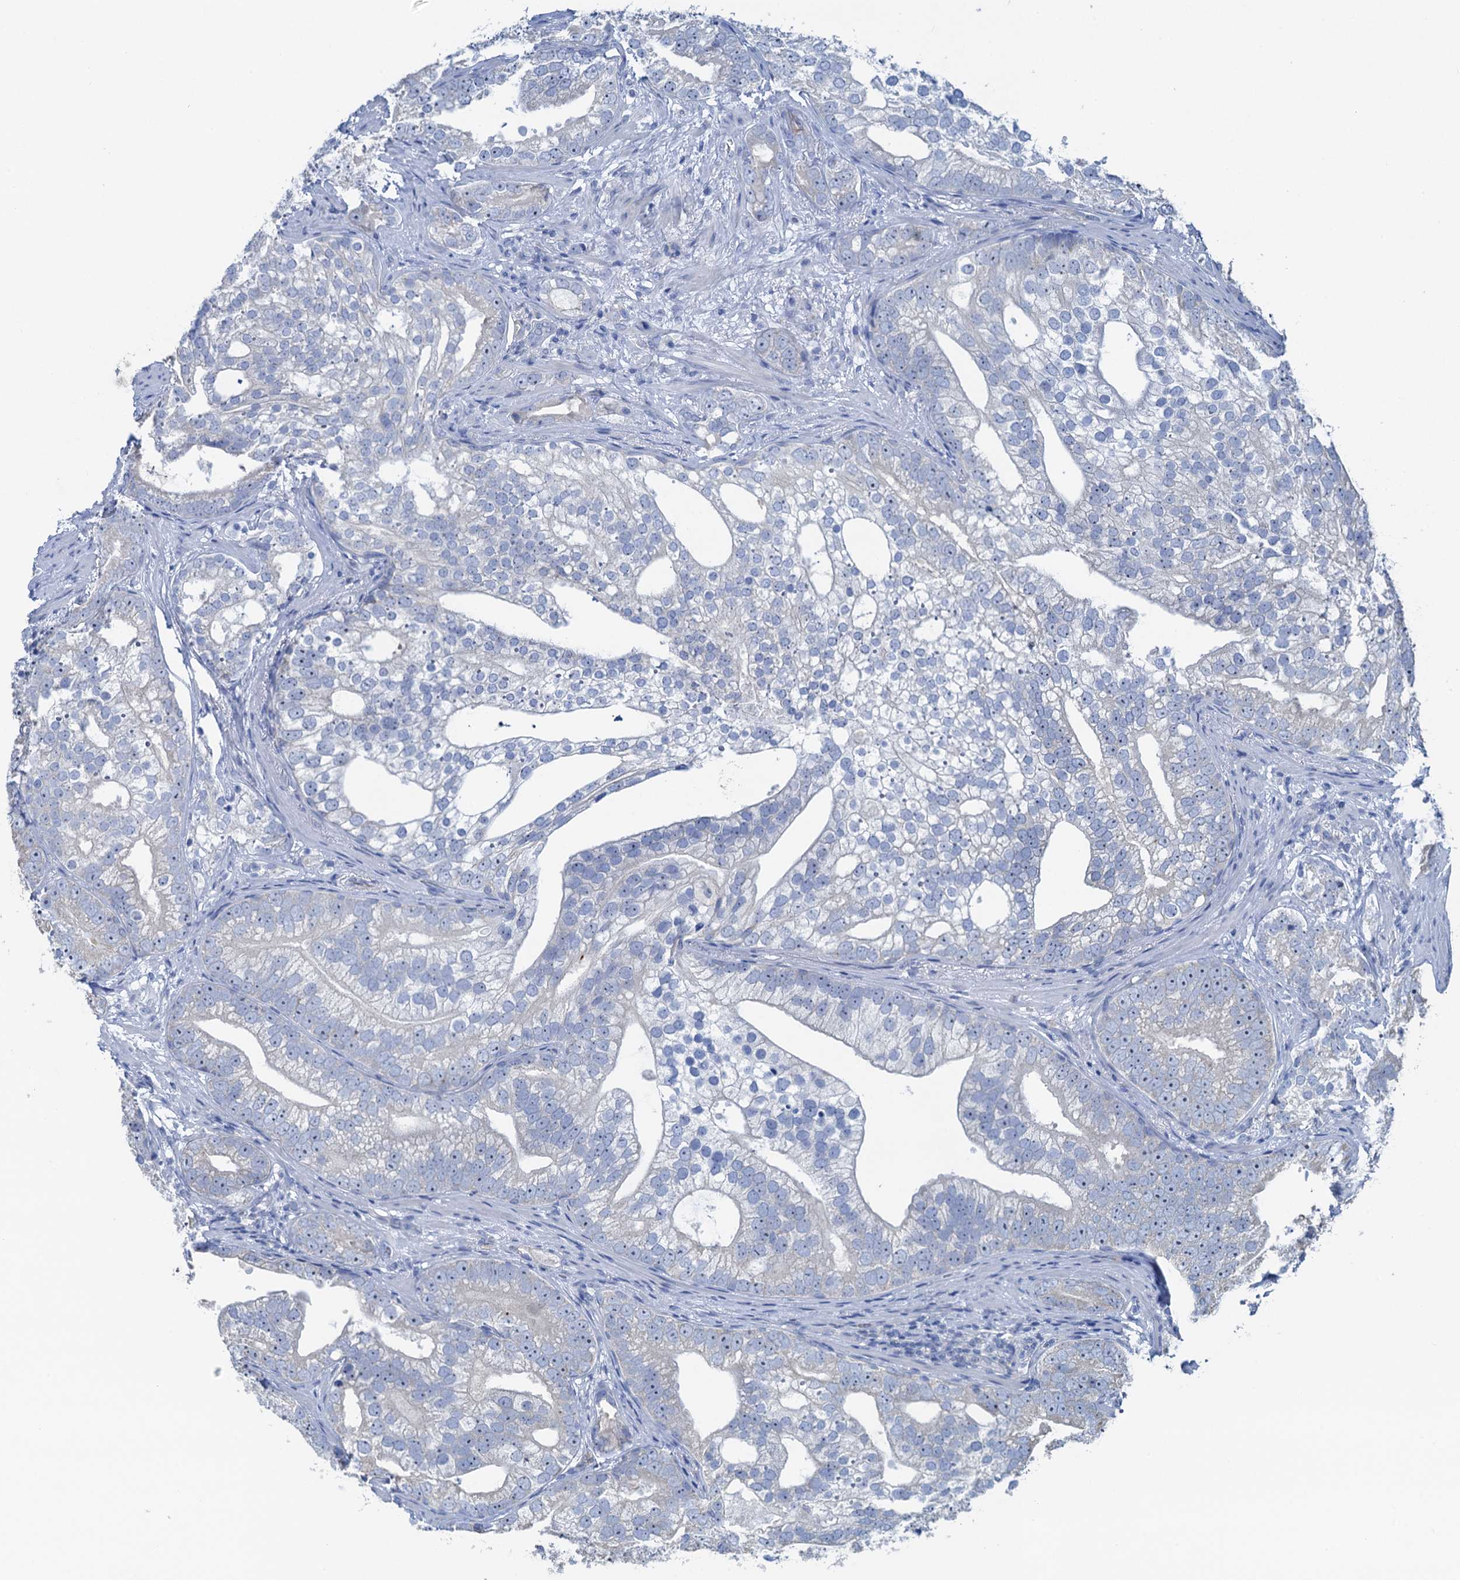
{"staining": {"intensity": "negative", "quantity": "none", "location": "none"}, "tissue": "prostate cancer", "cell_type": "Tumor cells", "image_type": "cancer", "snomed": [{"axis": "morphology", "description": "Adenocarcinoma, High grade"}, {"axis": "topography", "description": "Prostate"}], "caption": "This is a image of IHC staining of prostate cancer (adenocarcinoma (high-grade)), which shows no expression in tumor cells.", "gene": "PLLP", "patient": {"sex": "male", "age": 75}}